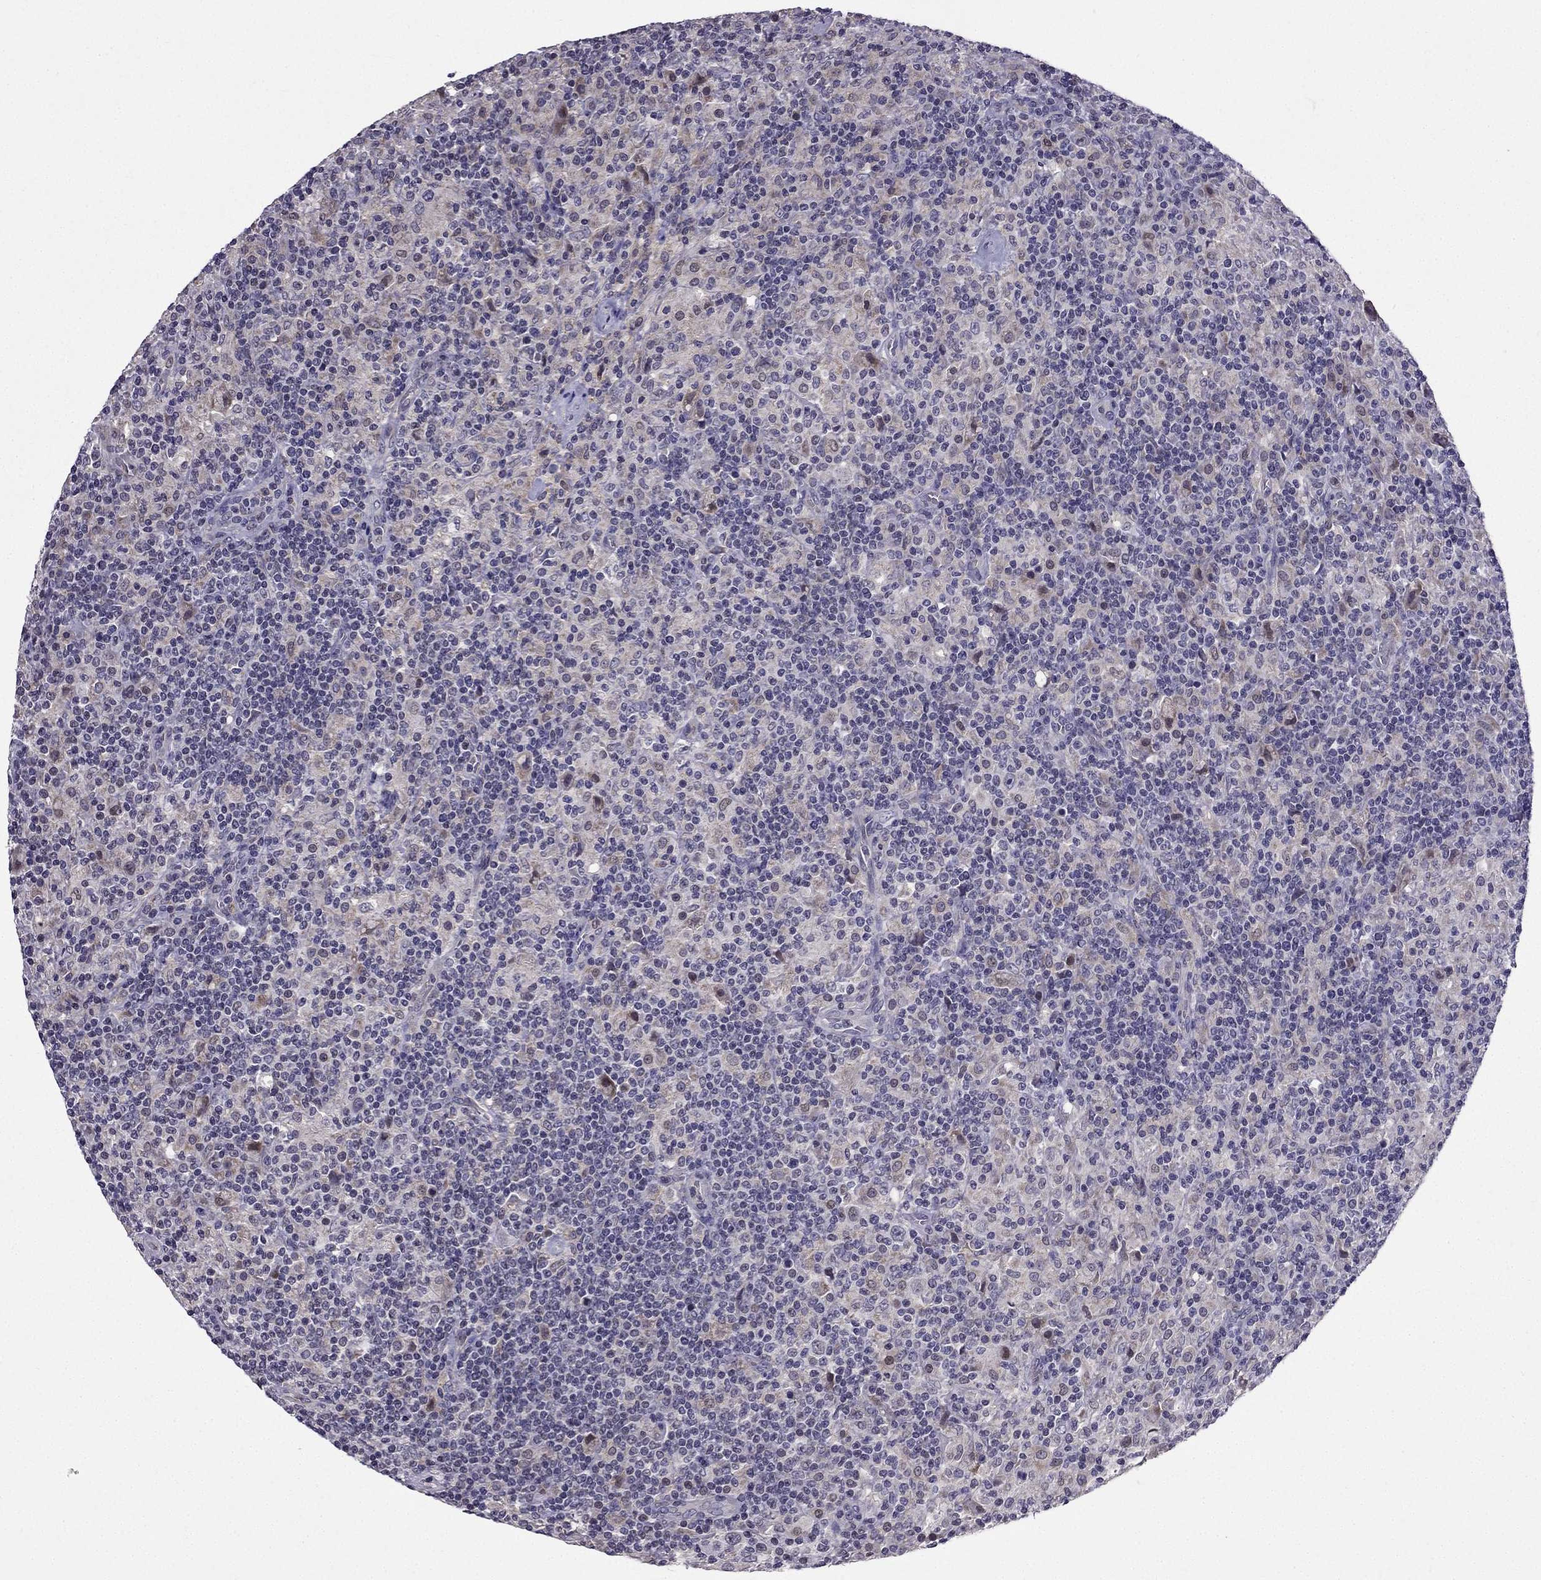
{"staining": {"intensity": "negative", "quantity": "none", "location": "none"}, "tissue": "lymphoma", "cell_type": "Tumor cells", "image_type": "cancer", "snomed": [{"axis": "morphology", "description": "Hodgkin's disease, NOS"}, {"axis": "topography", "description": "Lymph node"}], "caption": "Human Hodgkin's disease stained for a protein using IHC demonstrates no positivity in tumor cells.", "gene": "SLC6A2", "patient": {"sex": "male", "age": 70}}